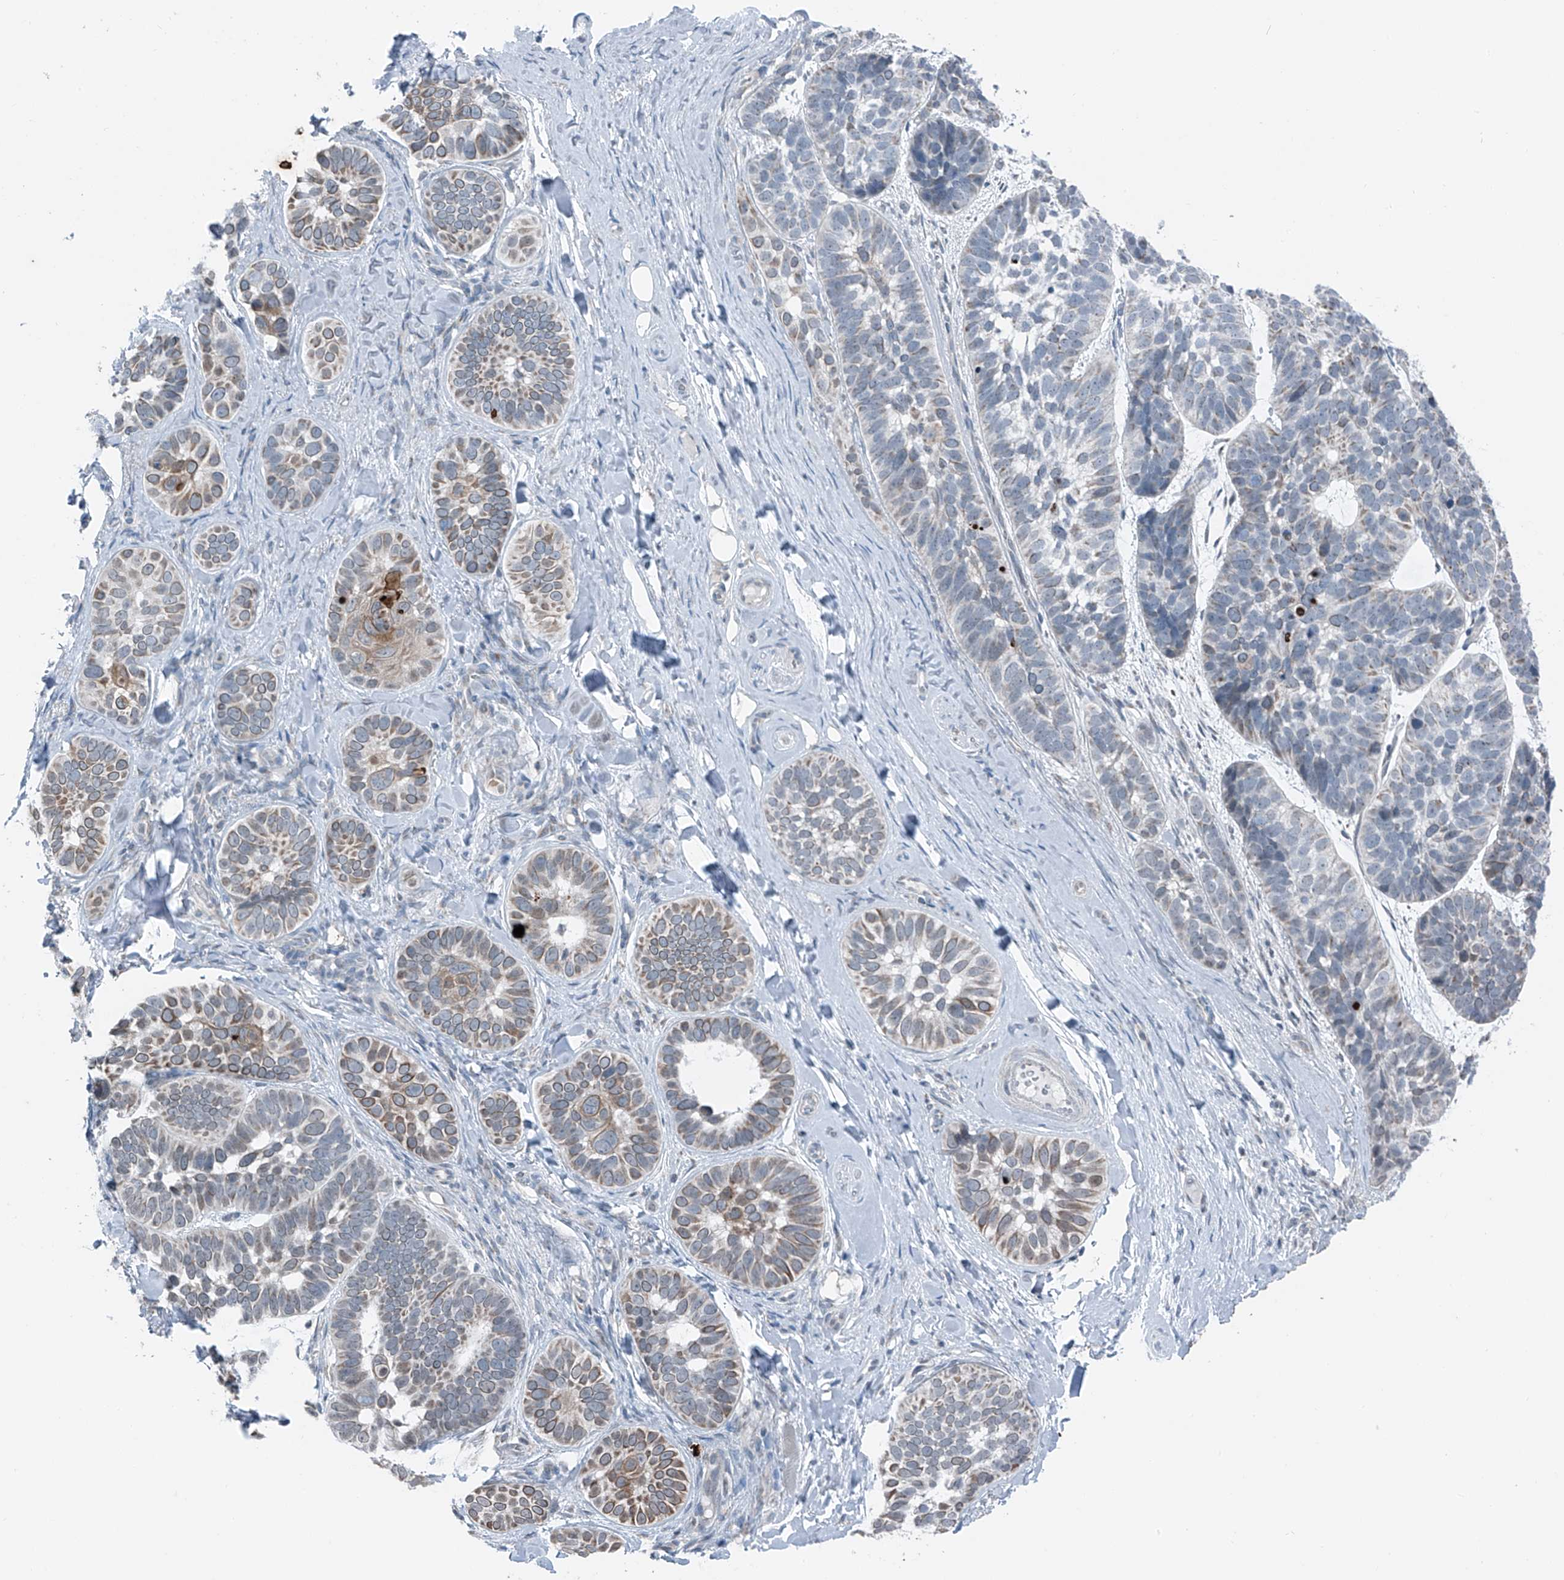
{"staining": {"intensity": "moderate", "quantity": "<25%", "location": "cytoplasmic/membranous"}, "tissue": "skin cancer", "cell_type": "Tumor cells", "image_type": "cancer", "snomed": [{"axis": "morphology", "description": "Basal cell carcinoma"}, {"axis": "topography", "description": "Skin"}], "caption": "Immunohistochemistry (IHC) of skin cancer displays low levels of moderate cytoplasmic/membranous staining in about <25% of tumor cells. (Brightfield microscopy of DAB IHC at high magnification).", "gene": "DYRK1B", "patient": {"sex": "male", "age": 62}}